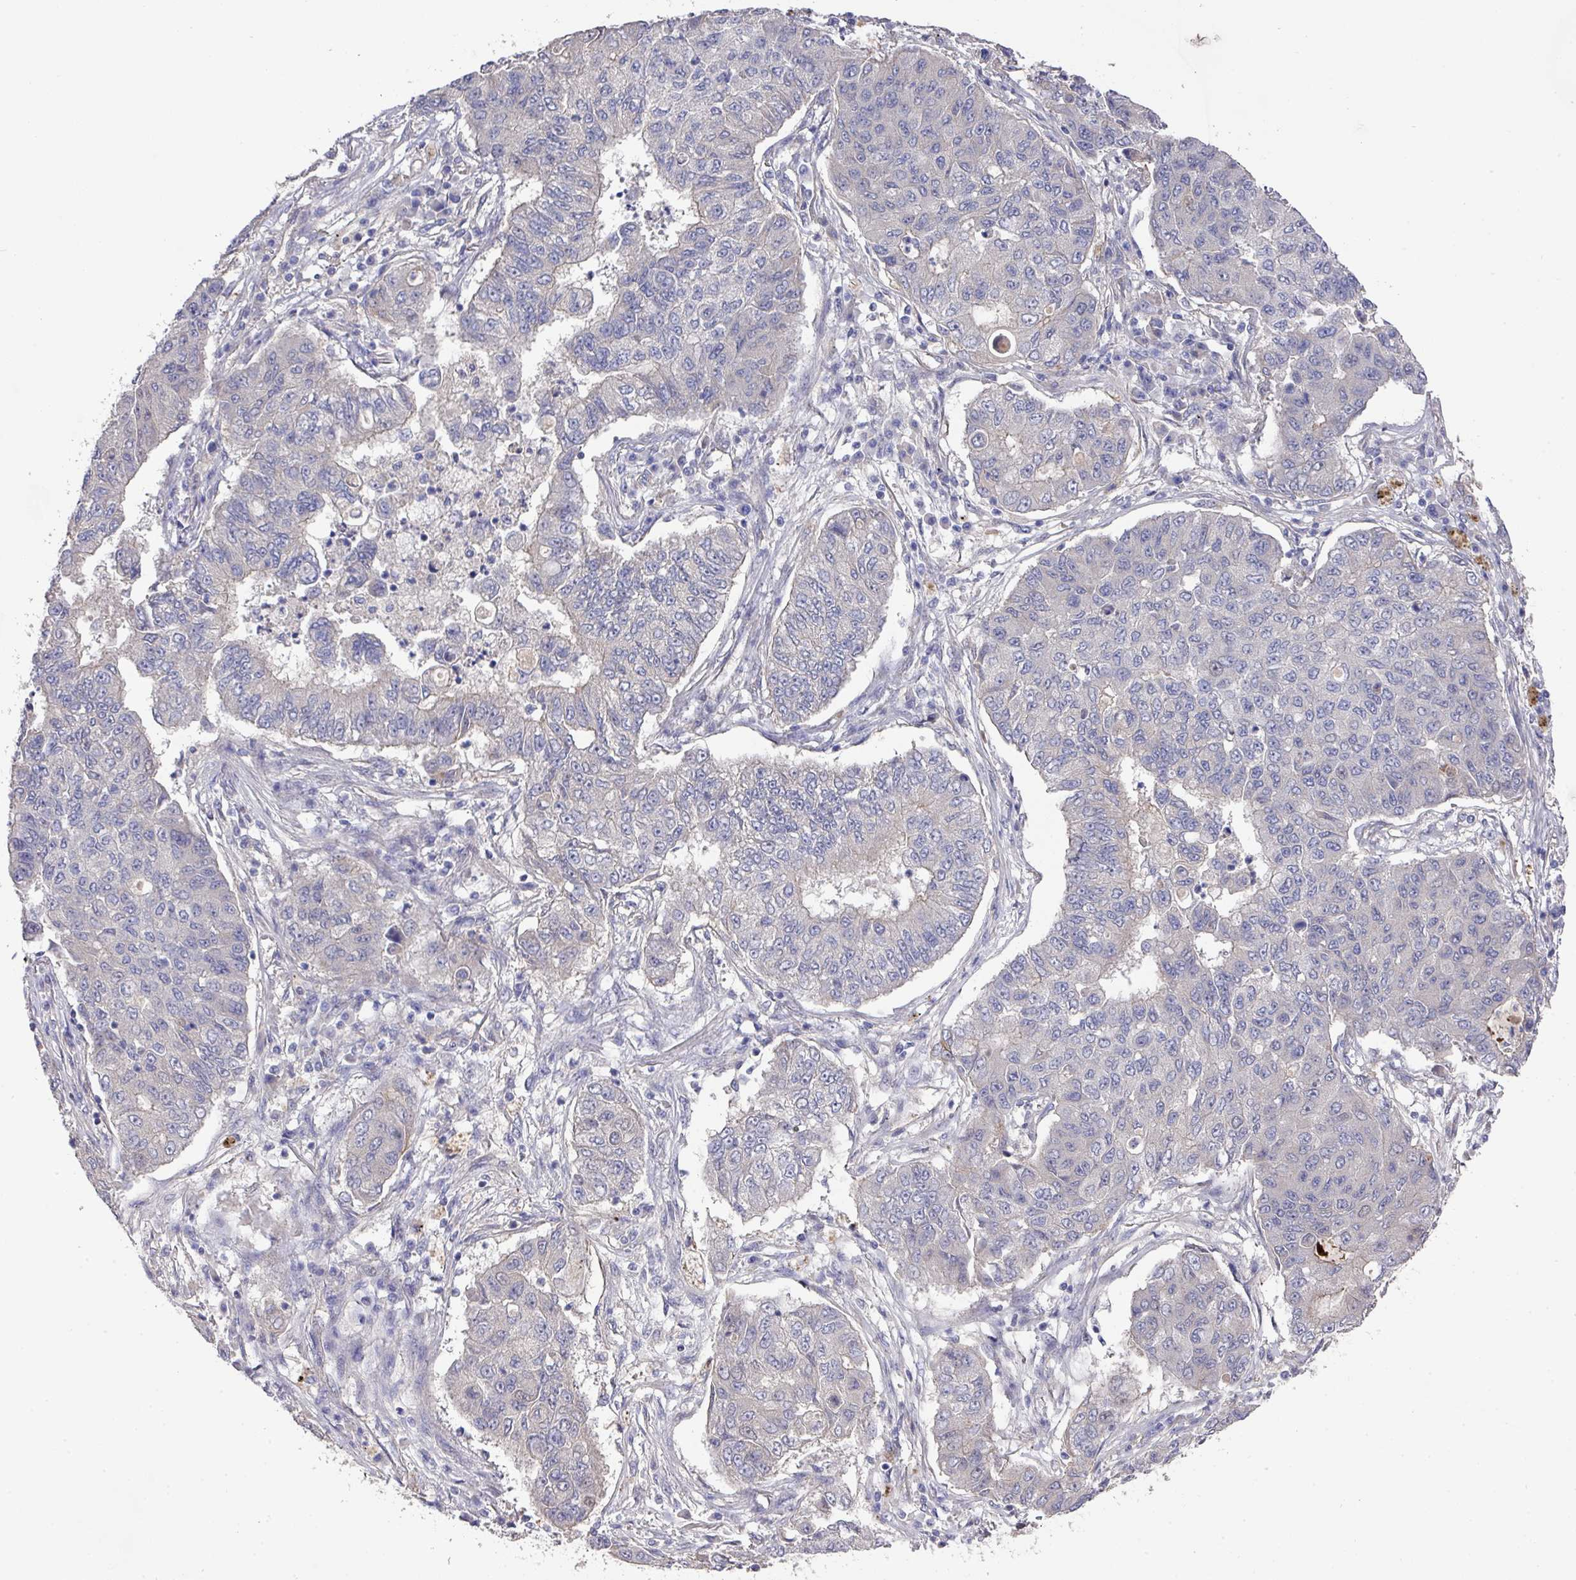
{"staining": {"intensity": "negative", "quantity": "none", "location": "none"}, "tissue": "lung cancer", "cell_type": "Tumor cells", "image_type": "cancer", "snomed": [{"axis": "morphology", "description": "Squamous cell carcinoma, NOS"}, {"axis": "topography", "description": "Lung"}], "caption": "The histopathology image reveals no staining of tumor cells in squamous cell carcinoma (lung).", "gene": "PRR5", "patient": {"sex": "male", "age": 74}}